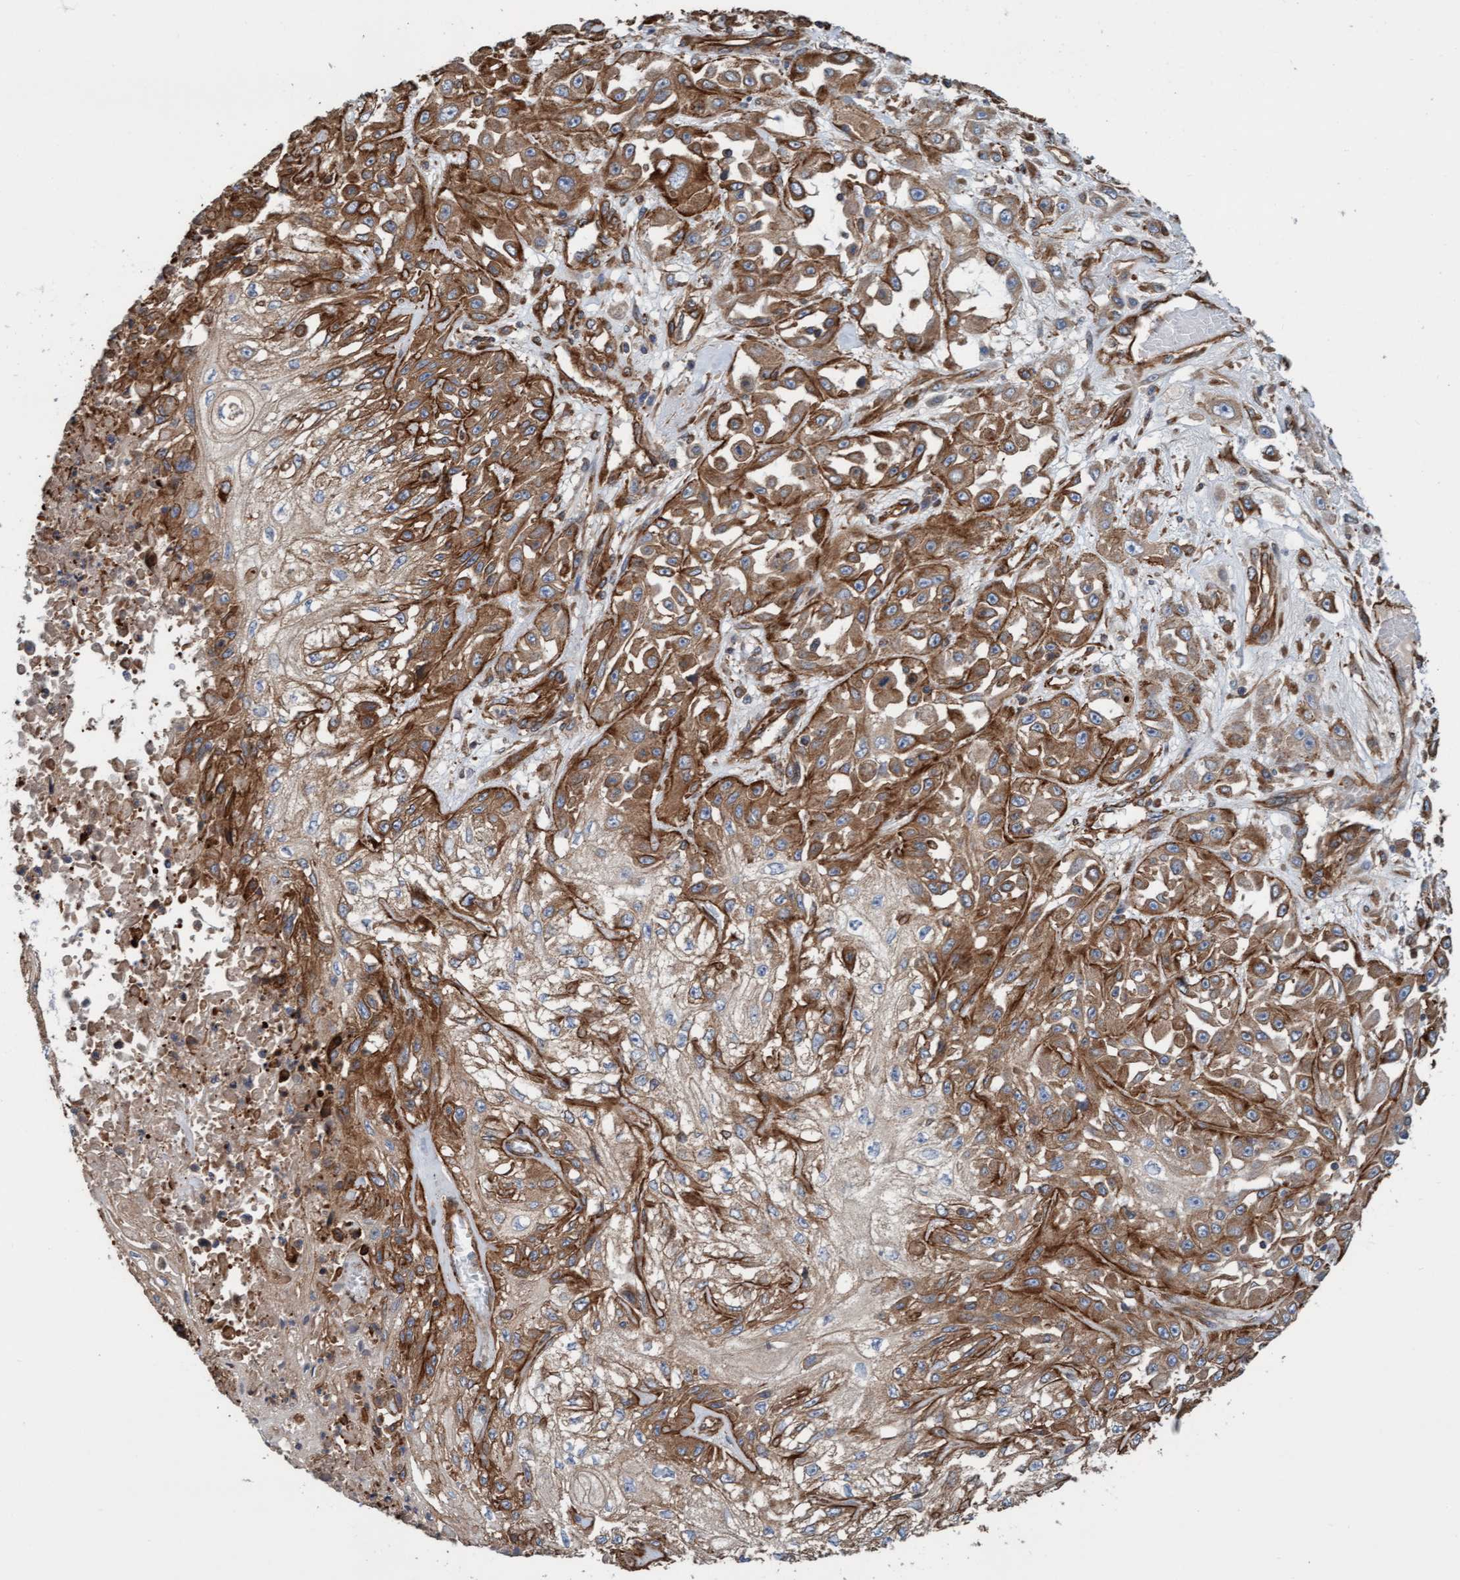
{"staining": {"intensity": "moderate", "quantity": ">75%", "location": "cytoplasmic/membranous"}, "tissue": "skin cancer", "cell_type": "Tumor cells", "image_type": "cancer", "snomed": [{"axis": "morphology", "description": "Squamous cell carcinoma, NOS"}, {"axis": "morphology", "description": "Squamous cell carcinoma, metastatic, NOS"}, {"axis": "topography", "description": "Skin"}, {"axis": "topography", "description": "Lymph node"}], "caption": "IHC staining of skin cancer (squamous cell carcinoma), which exhibits medium levels of moderate cytoplasmic/membranous expression in about >75% of tumor cells indicating moderate cytoplasmic/membranous protein staining. The staining was performed using DAB (brown) for protein detection and nuclei were counterstained in hematoxylin (blue).", "gene": "STXBP4", "patient": {"sex": "male", "age": 75}}